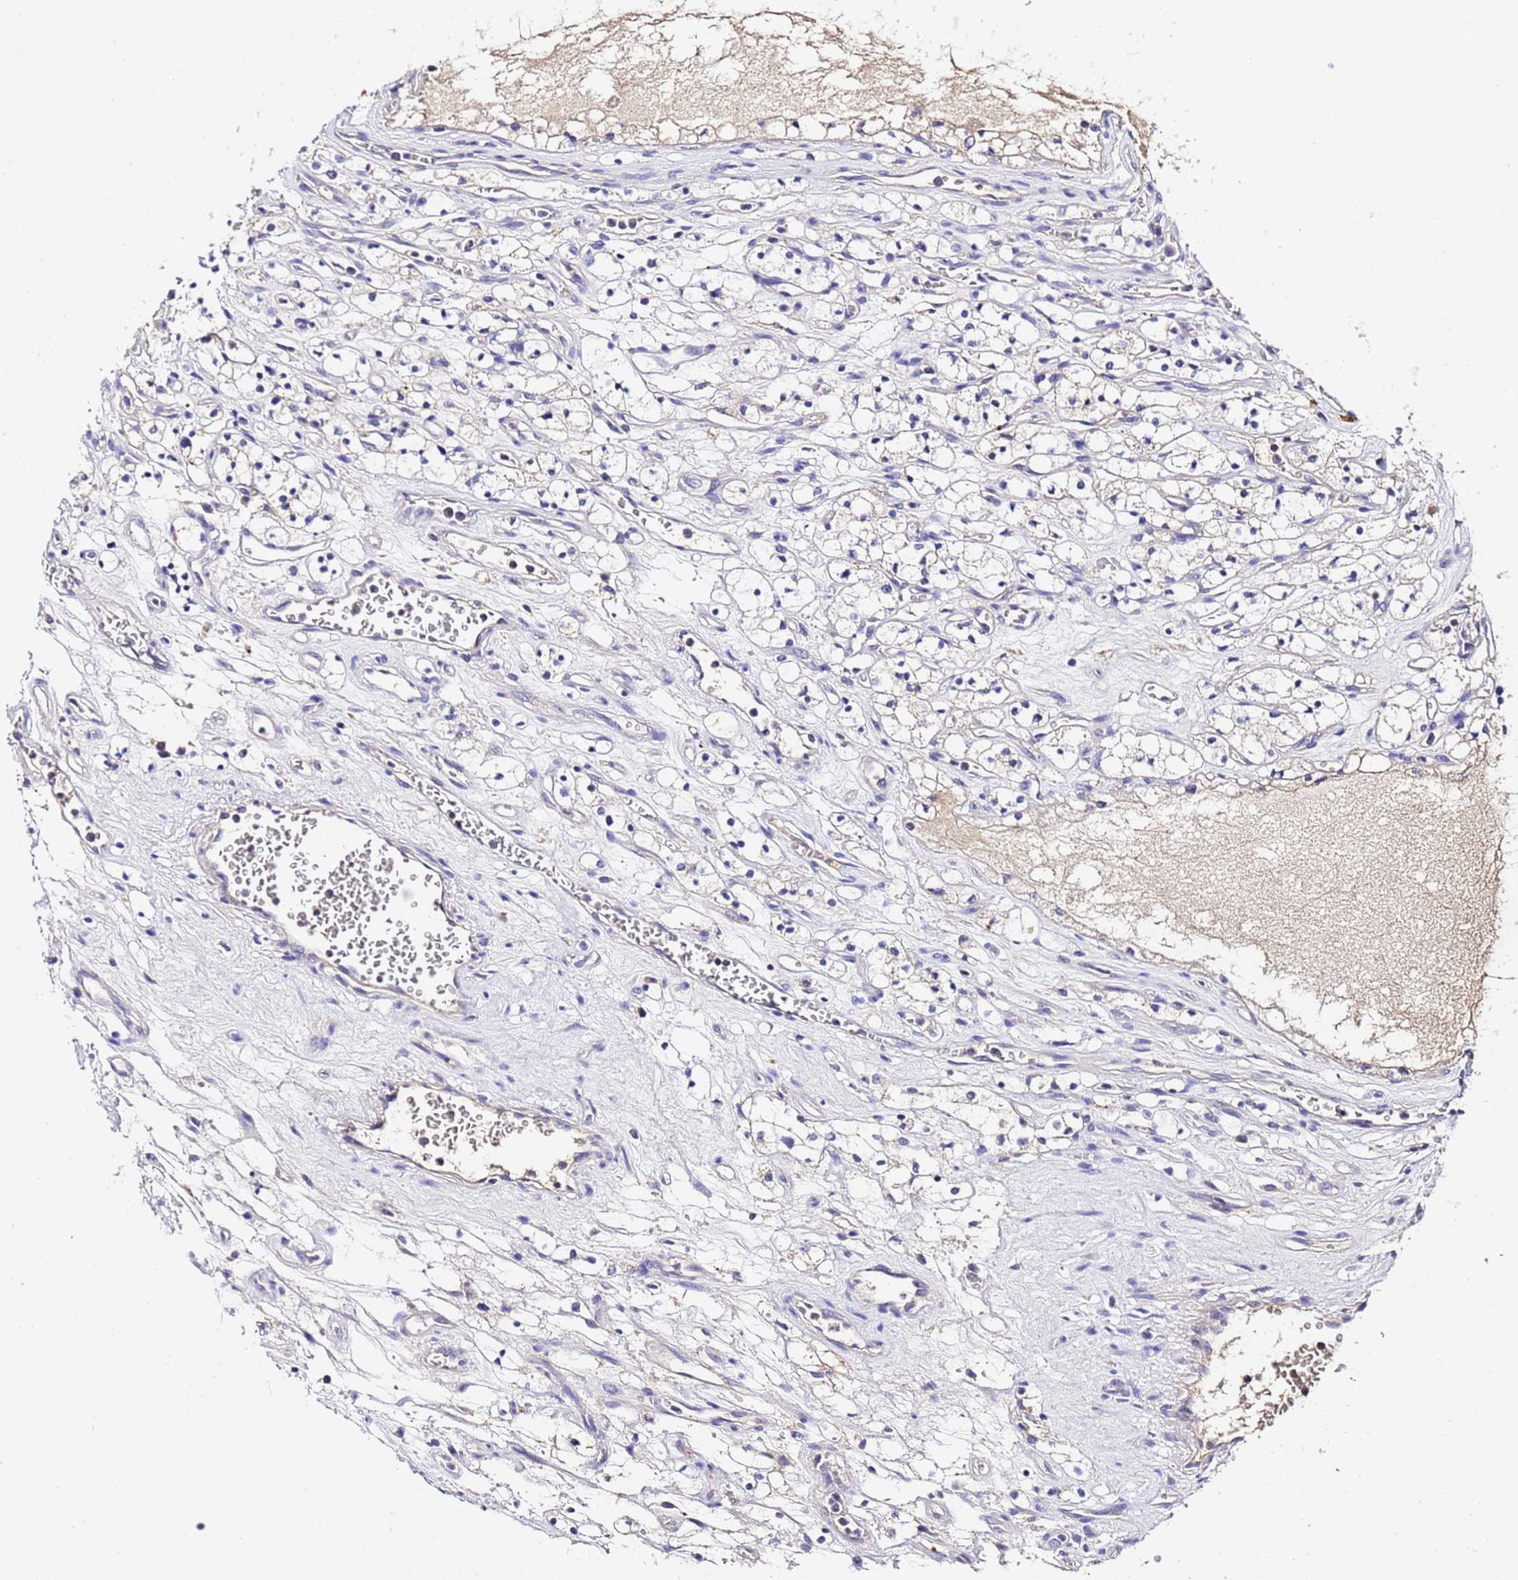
{"staining": {"intensity": "negative", "quantity": "none", "location": "none"}, "tissue": "renal cancer", "cell_type": "Tumor cells", "image_type": "cancer", "snomed": [{"axis": "morphology", "description": "Adenocarcinoma, NOS"}, {"axis": "topography", "description": "Kidney"}], "caption": "This is an immunohistochemistry (IHC) micrograph of human renal adenocarcinoma. There is no positivity in tumor cells.", "gene": "MTERF1", "patient": {"sex": "female", "age": 69}}